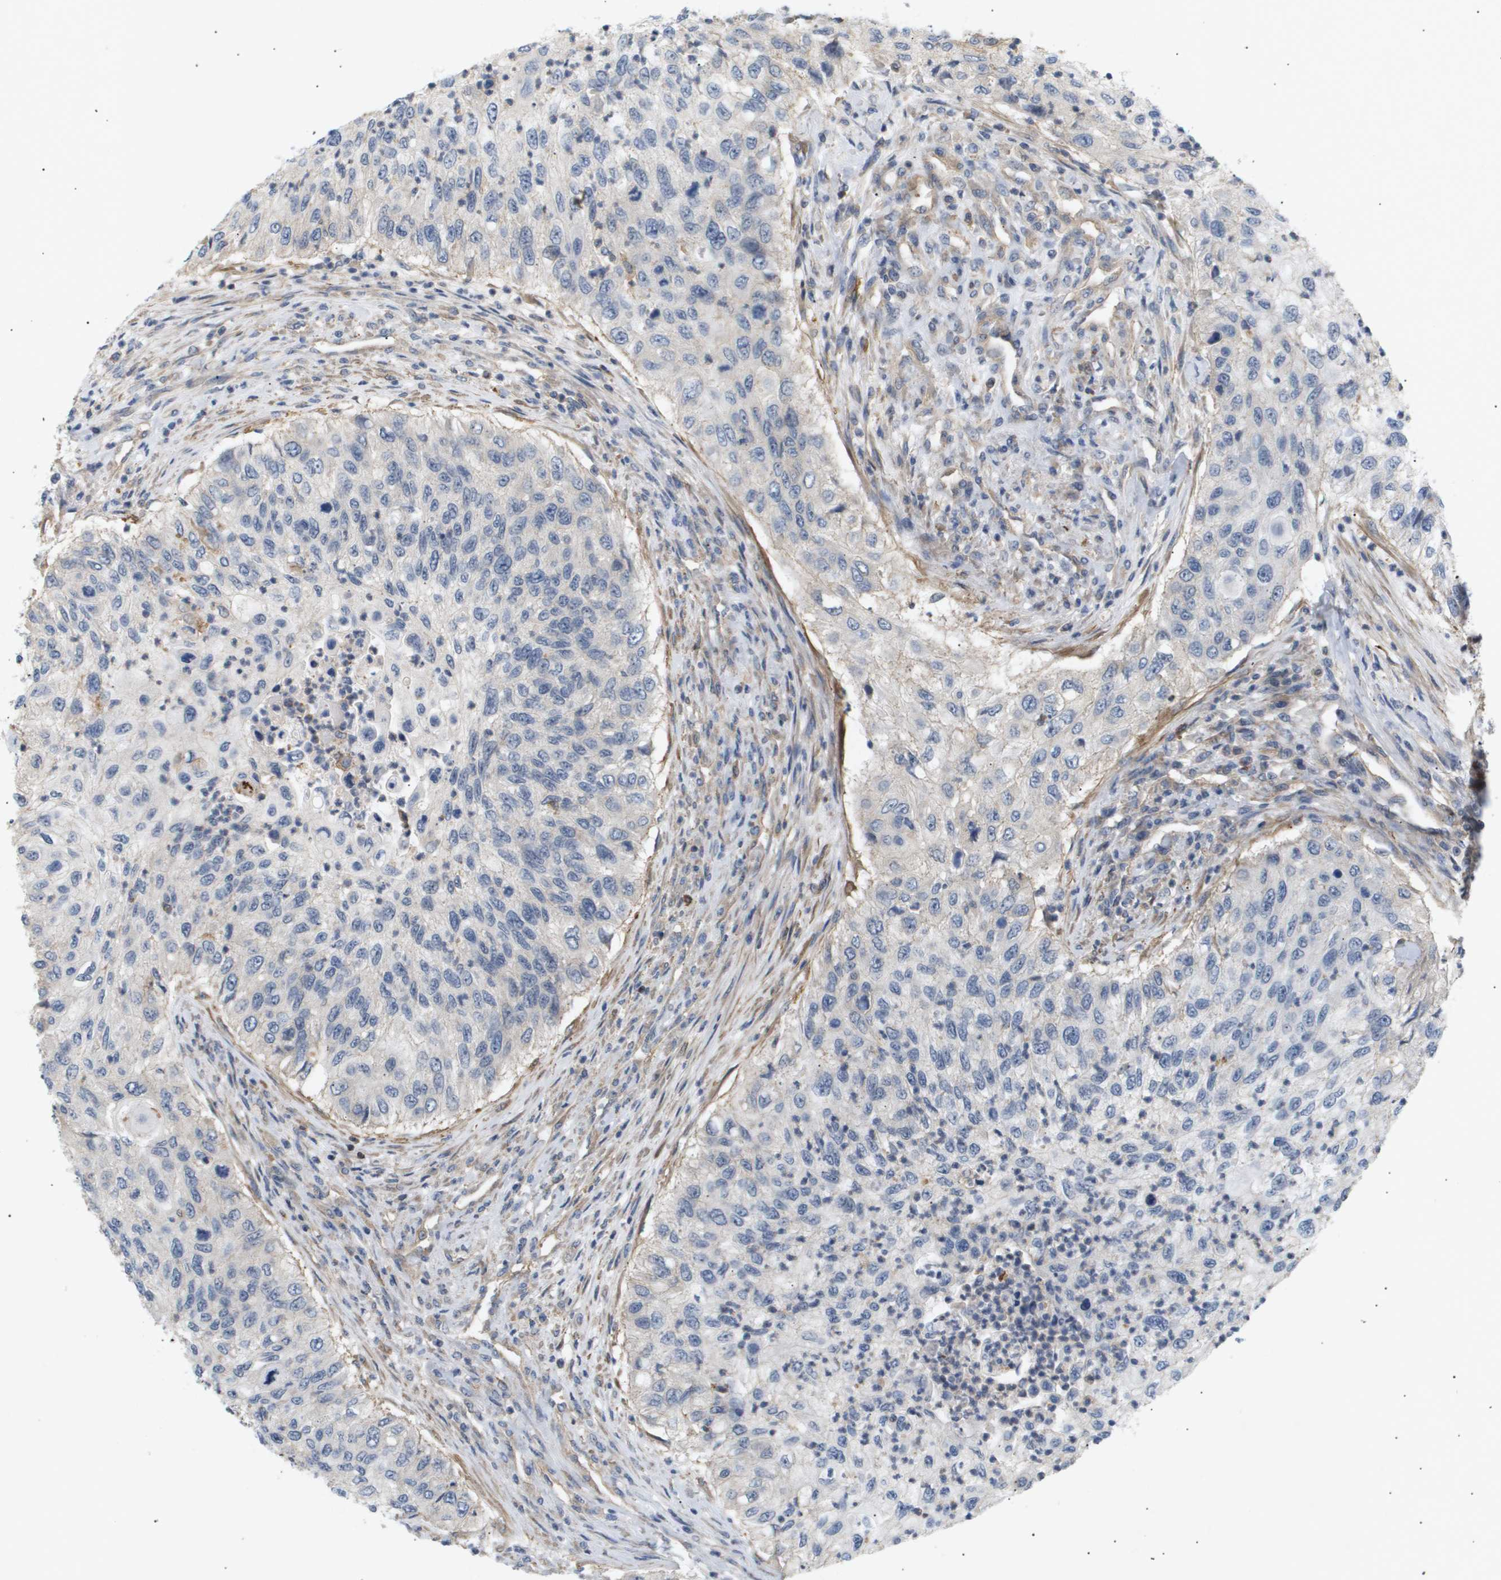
{"staining": {"intensity": "negative", "quantity": "none", "location": "none"}, "tissue": "urothelial cancer", "cell_type": "Tumor cells", "image_type": "cancer", "snomed": [{"axis": "morphology", "description": "Urothelial carcinoma, High grade"}, {"axis": "topography", "description": "Urinary bladder"}], "caption": "IHC photomicrograph of neoplastic tissue: high-grade urothelial carcinoma stained with DAB displays no significant protein expression in tumor cells. (Brightfield microscopy of DAB immunohistochemistry (IHC) at high magnification).", "gene": "CORO2B", "patient": {"sex": "female", "age": 60}}